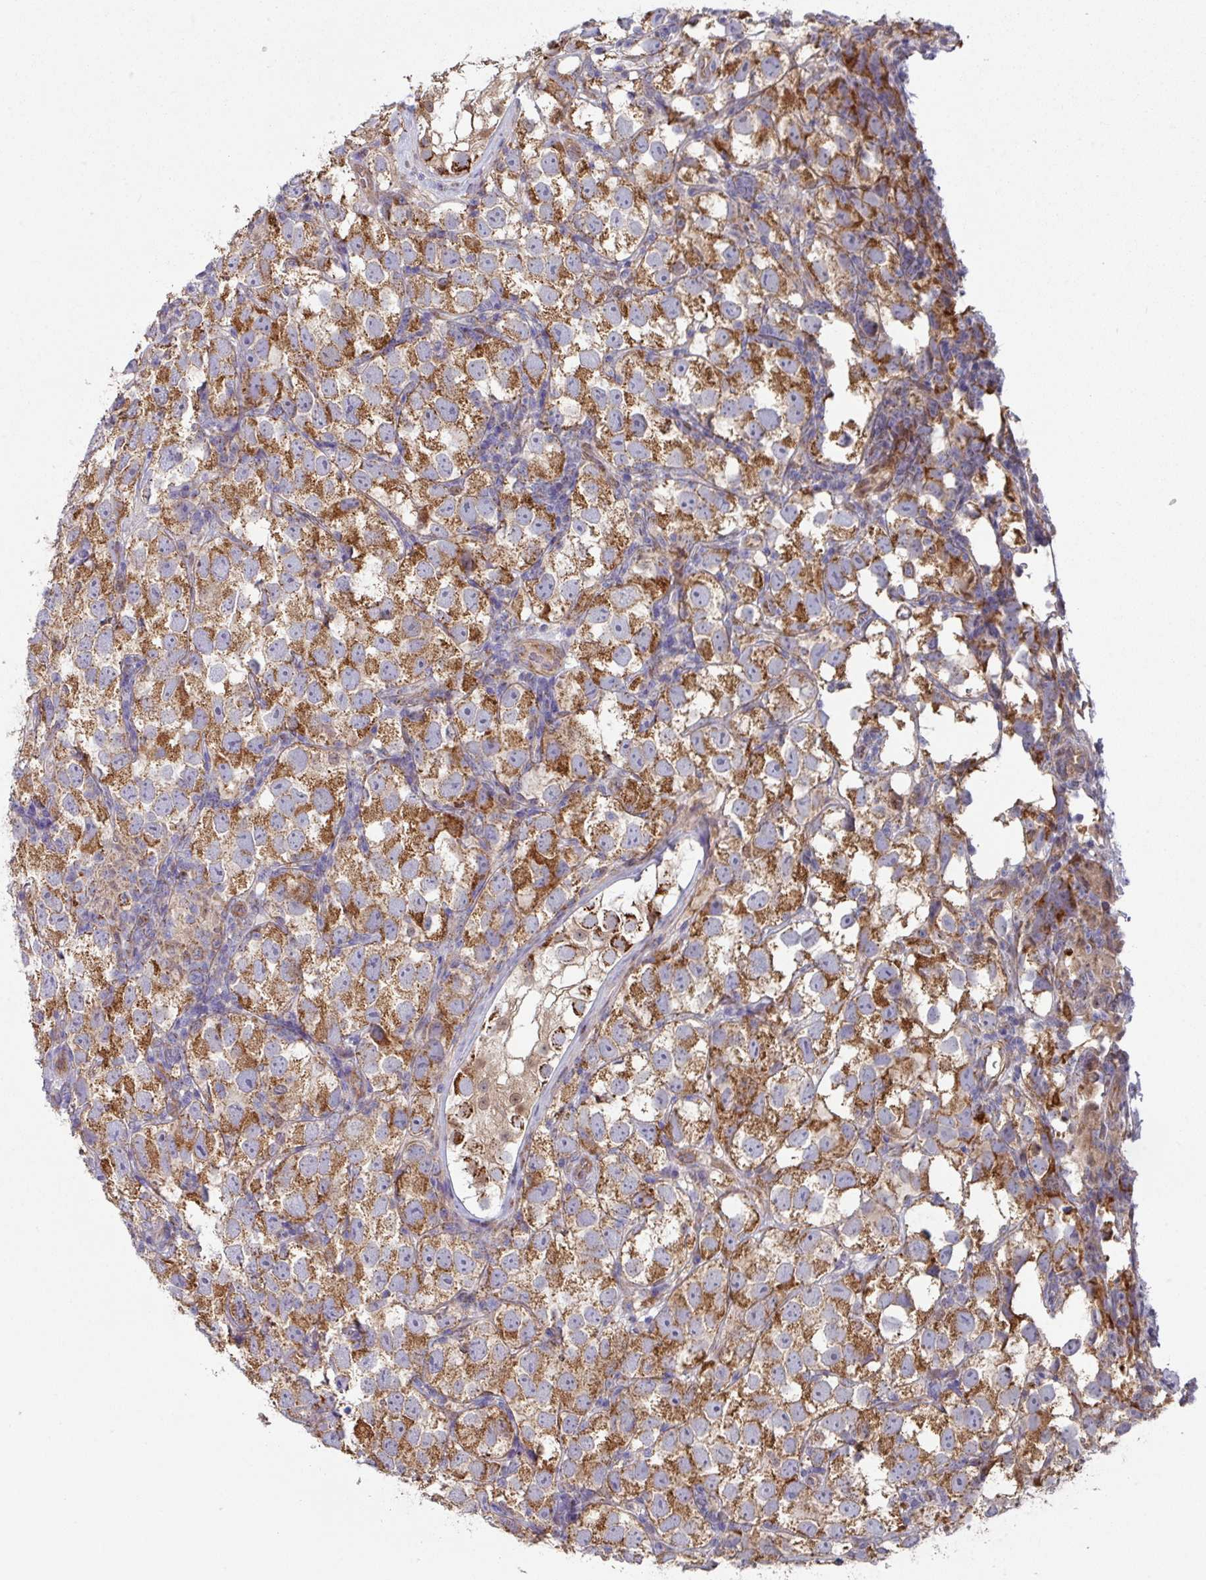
{"staining": {"intensity": "moderate", "quantity": ">75%", "location": "cytoplasmic/membranous"}, "tissue": "testis cancer", "cell_type": "Tumor cells", "image_type": "cancer", "snomed": [{"axis": "morphology", "description": "Seminoma, NOS"}, {"axis": "topography", "description": "Testis"}], "caption": "Testis seminoma stained with immunohistochemistry (IHC) shows moderate cytoplasmic/membranous positivity in about >75% of tumor cells.", "gene": "DCAF12L2", "patient": {"sex": "male", "age": 26}}